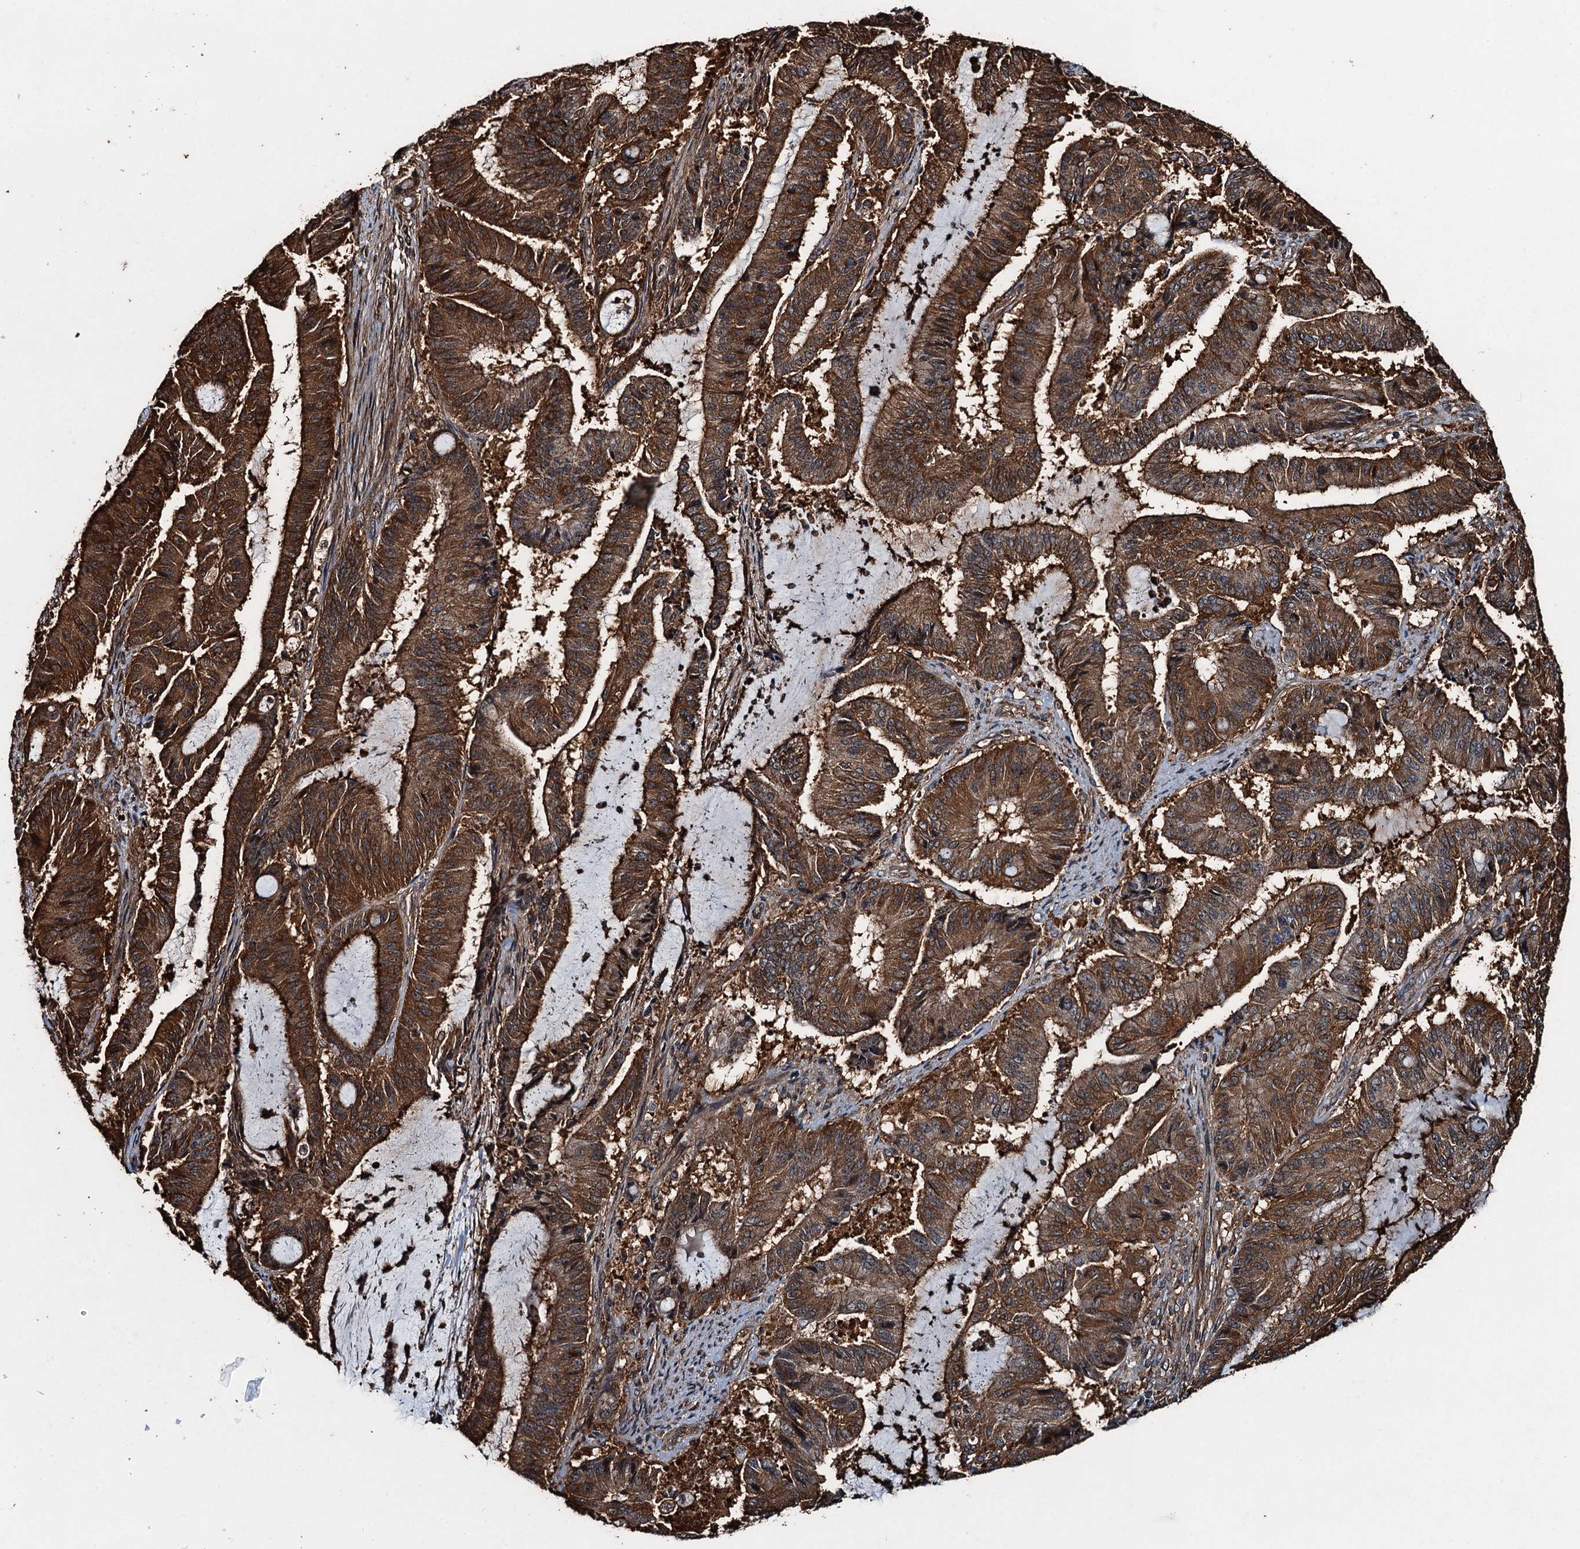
{"staining": {"intensity": "strong", "quantity": ">75%", "location": "cytoplasmic/membranous"}, "tissue": "liver cancer", "cell_type": "Tumor cells", "image_type": "cancer", "snomed": [{"axis": "morphology", "description": "Normal tissue, NOS"}, {"axis": "morphology", "description": "Cholangiocarcinoma"}, {"axis": "topography", "description": "Liver"}, {"axis": "topography", "description": "Peripheral nerve tissue"}], "caption": "Immunohistochemistry of human liver cholangiocarcinoma displays high levels of strong cytoplasmic/membranous staining in about >75% of tumor cells. Using DAB (3,3'-diaminobenzidine) (brown) and hematoxylin (blue) stains, captured at high magnification using brightfield microscopy.", "gene": "WHAMM", "patient": {"sex": "female", "age": 73}}